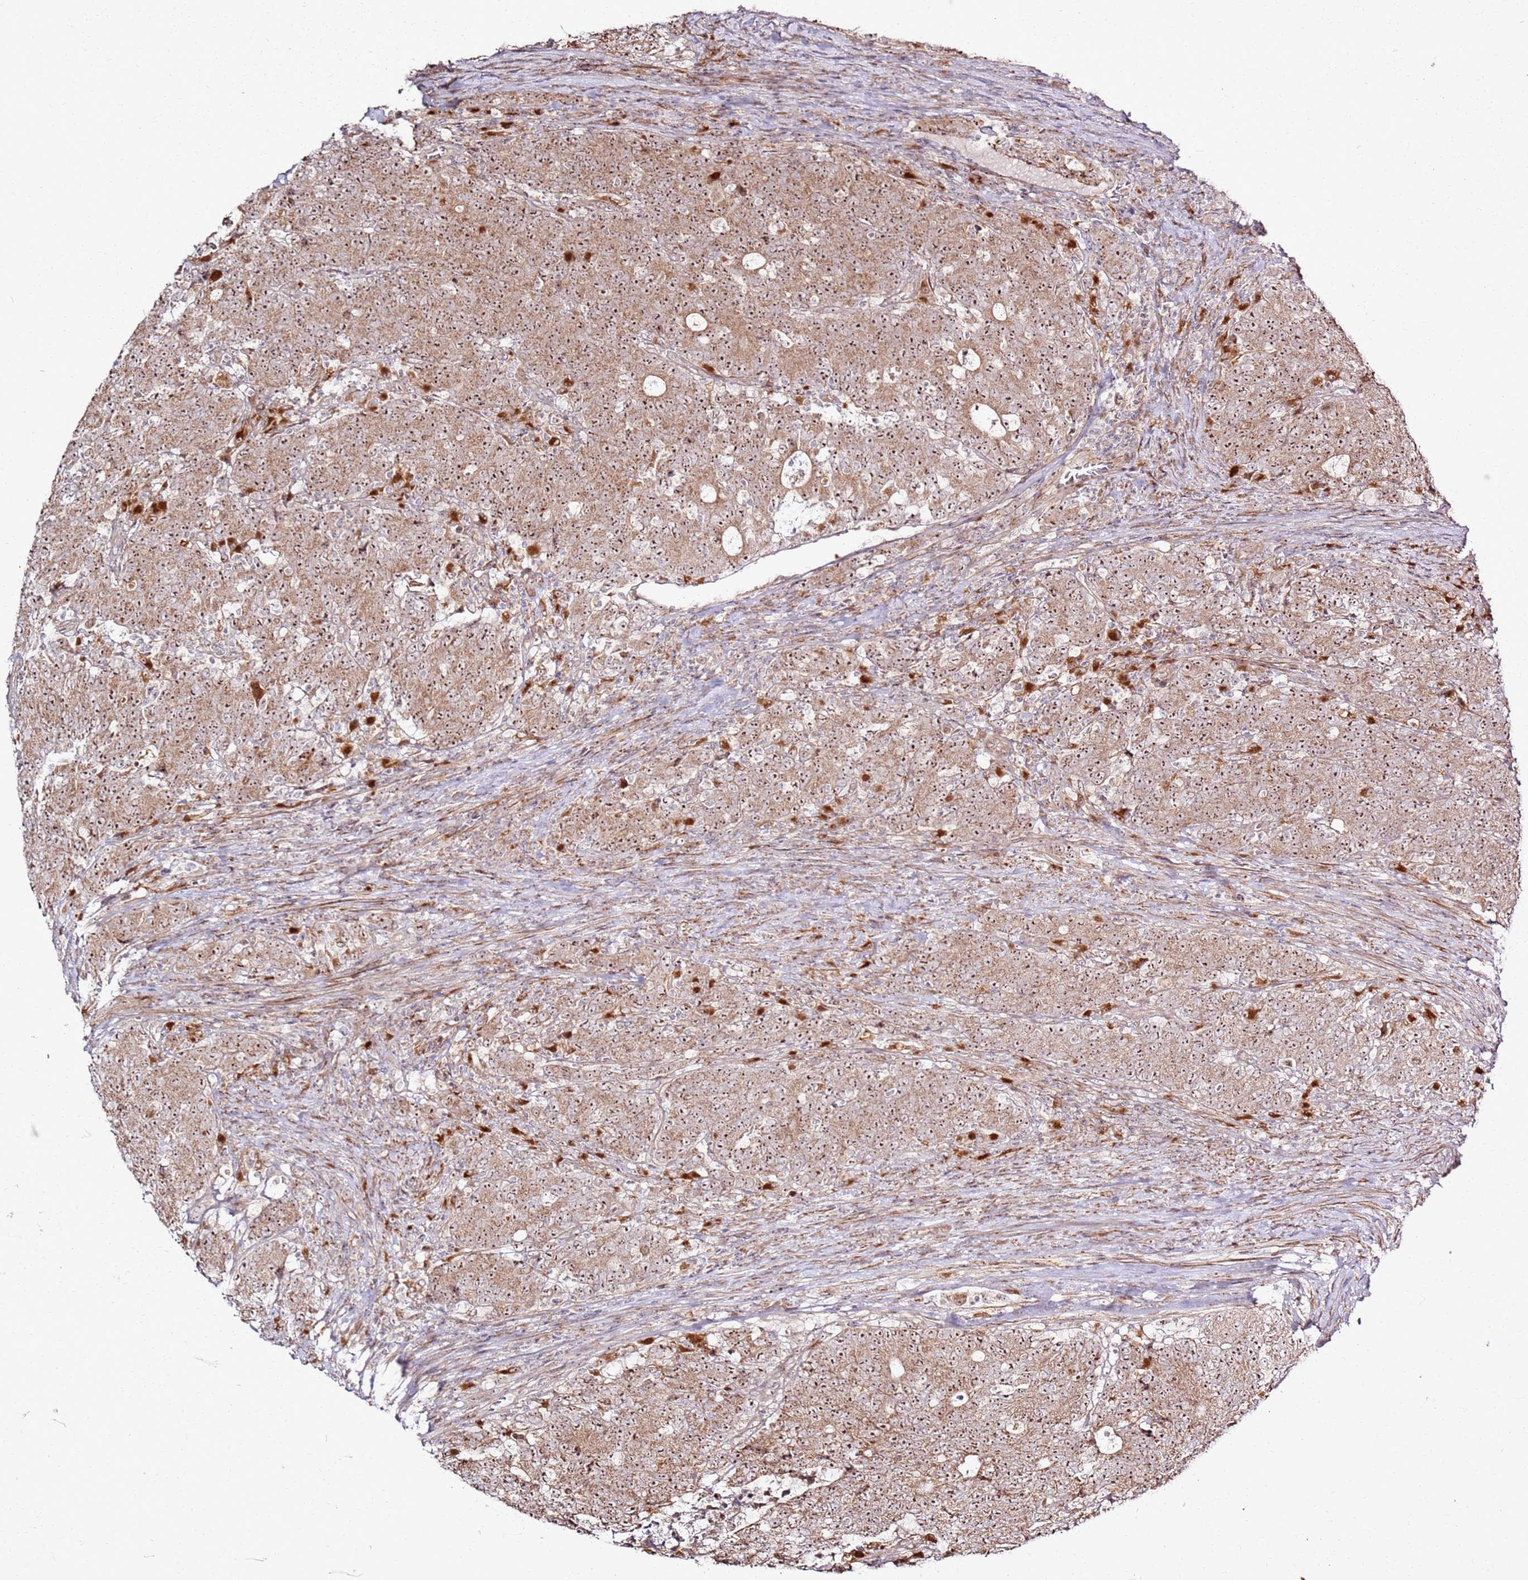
{"staining": {"intensity": "moderate", "quantity": ">75%", "location": "cytoplasmic/membranous,nuclear"}, "tissue": "colorectal cancer", "cell_type": "Tumor cells", "image_type": "cancer", "snomed": [{"axis": "morphology", "description": "Adenocarcinoma, NOS"}, {"axis": "topography", "description": "Colon"}], "caption": "Tumor cells exhibit moderate cytoplasmic/membranous and nuclear expression in approximately >75% of cells in colorectal cancer (adenocarcinoma).", "gene": "CNPY1", "patient": {"sex": "female", "age": 75}}